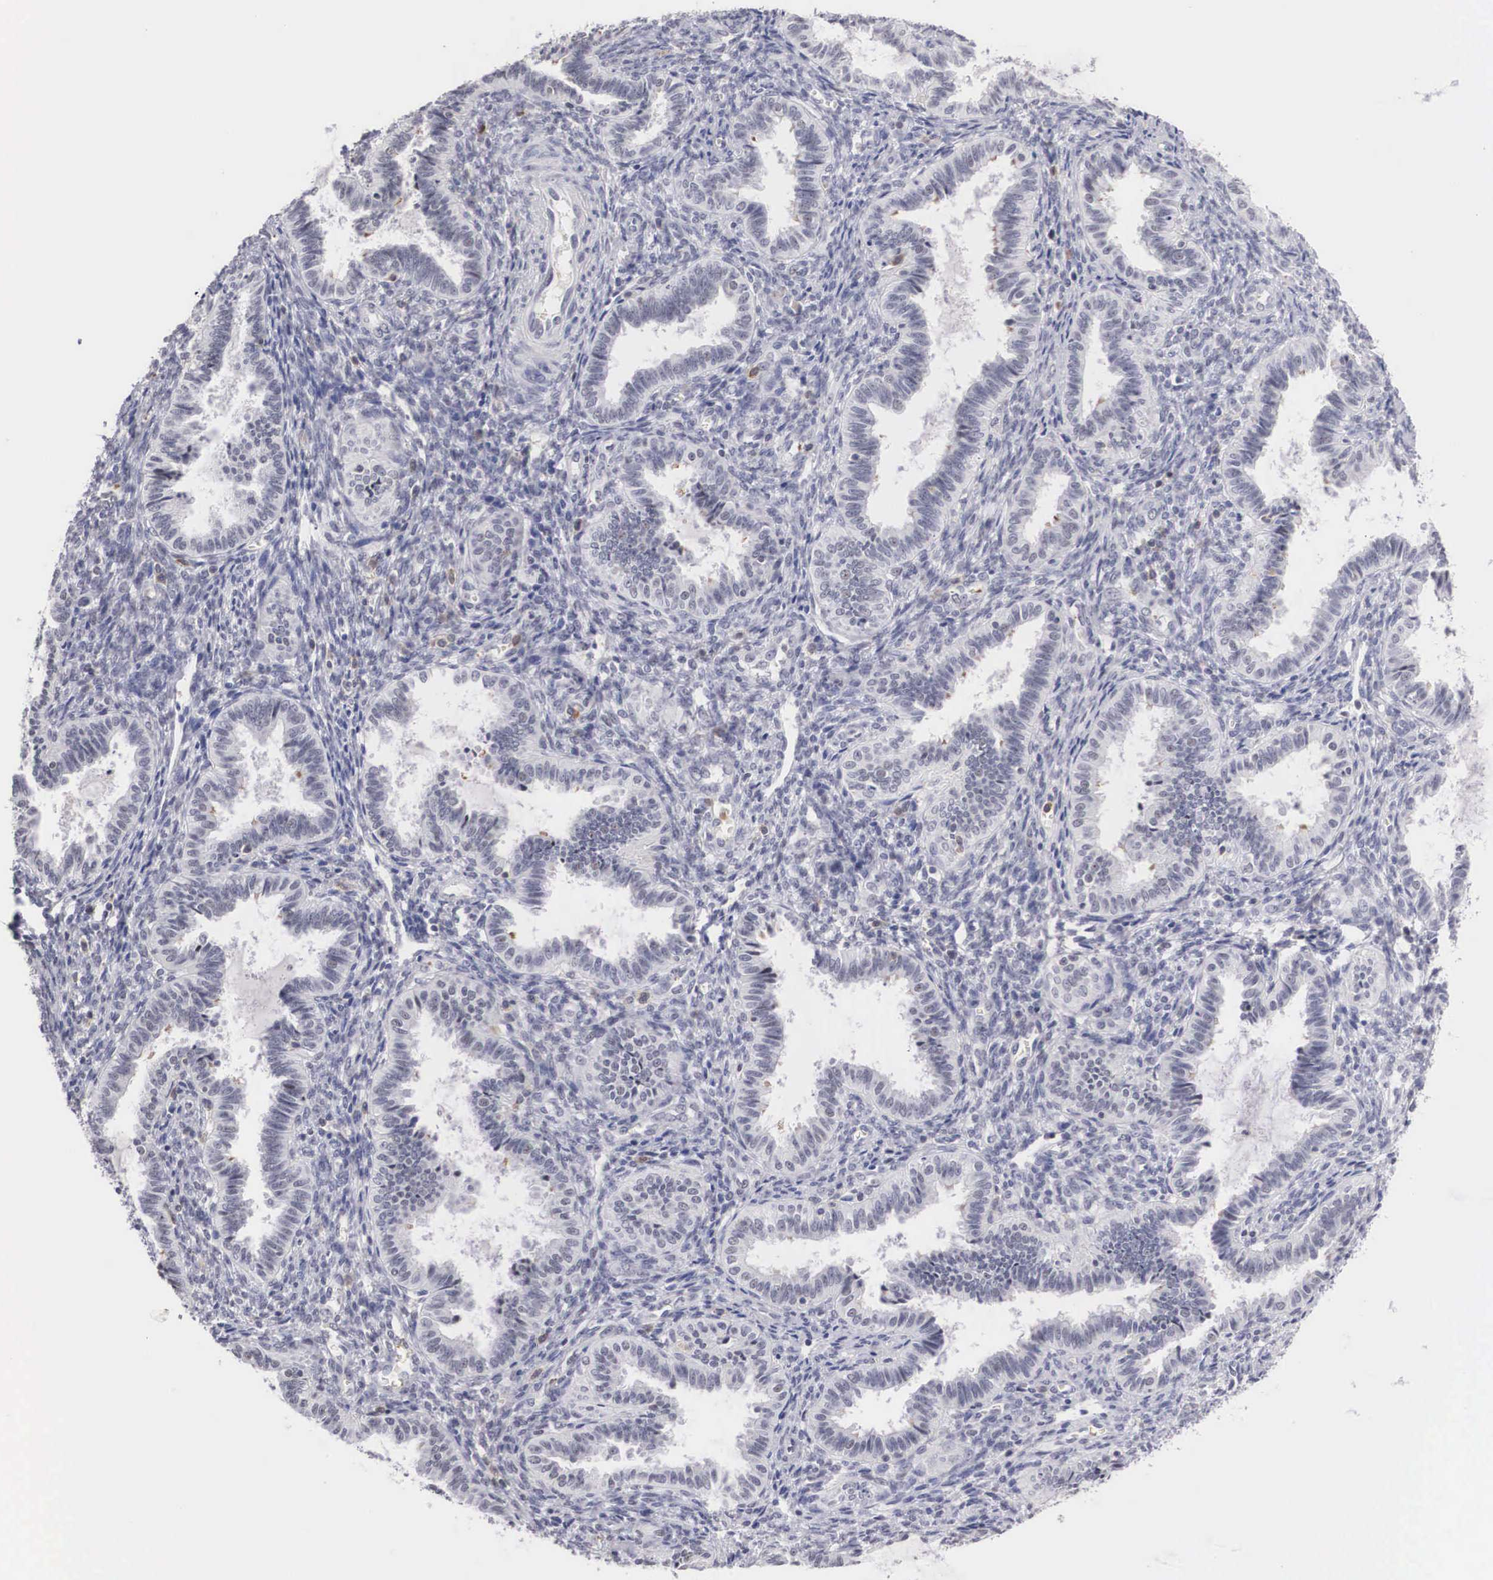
{"staining": {"intensity": "weak", "quantity": "<25%", "location": "nuclear"}, "tissue": "endometrium", "cell_type": "Cells in endometrial stroma", "image_type": "normal", "snomed": [{"axis": "morphology", "description": "Normal tissue, NOS"}, {"axis": "topography", "description": "Endometrium"}], "caption": "An IHC photomicrograph of unremarkable endometrium is shown. There is no staining in cells in endometrial stroma of endometrium.", "gene": "FAM47A", "patient": {"sex": "female", "age": 36}}